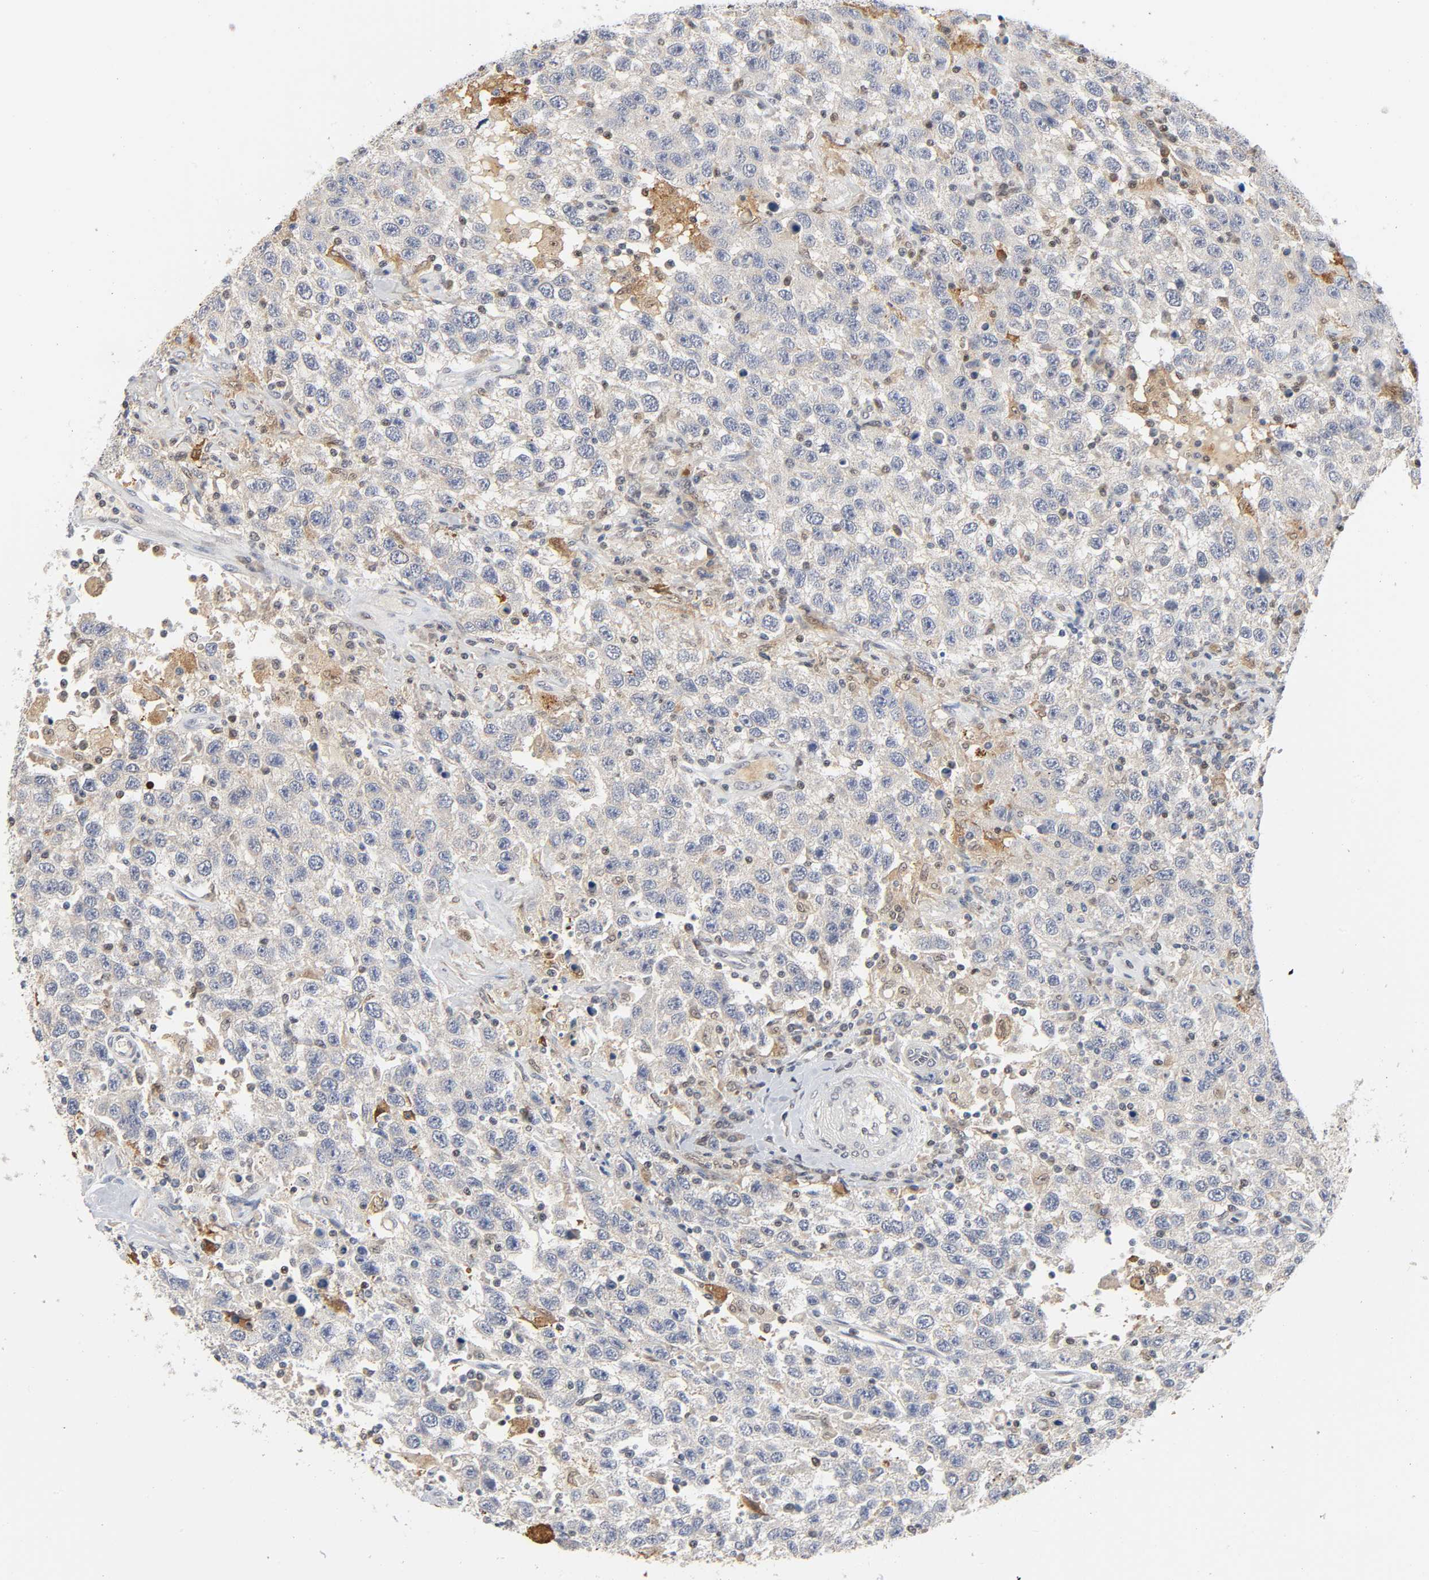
{"staining": {"intensity": "negative", "quantity": "none", "location": "none"}, "tissue": "testis cancer", "cell_type": "Tumor cells", "image_type": "cancer", "snomed": [{"axis": "morphology", "description": "Seminoma, NOS"}, {"axis": "topography", "description": "Testis"}], "caption": "Tumor cells show no significant positivity in testis cancer.", "gene": "KAT2B", "patient": {"sex": "male", "age": 41}}